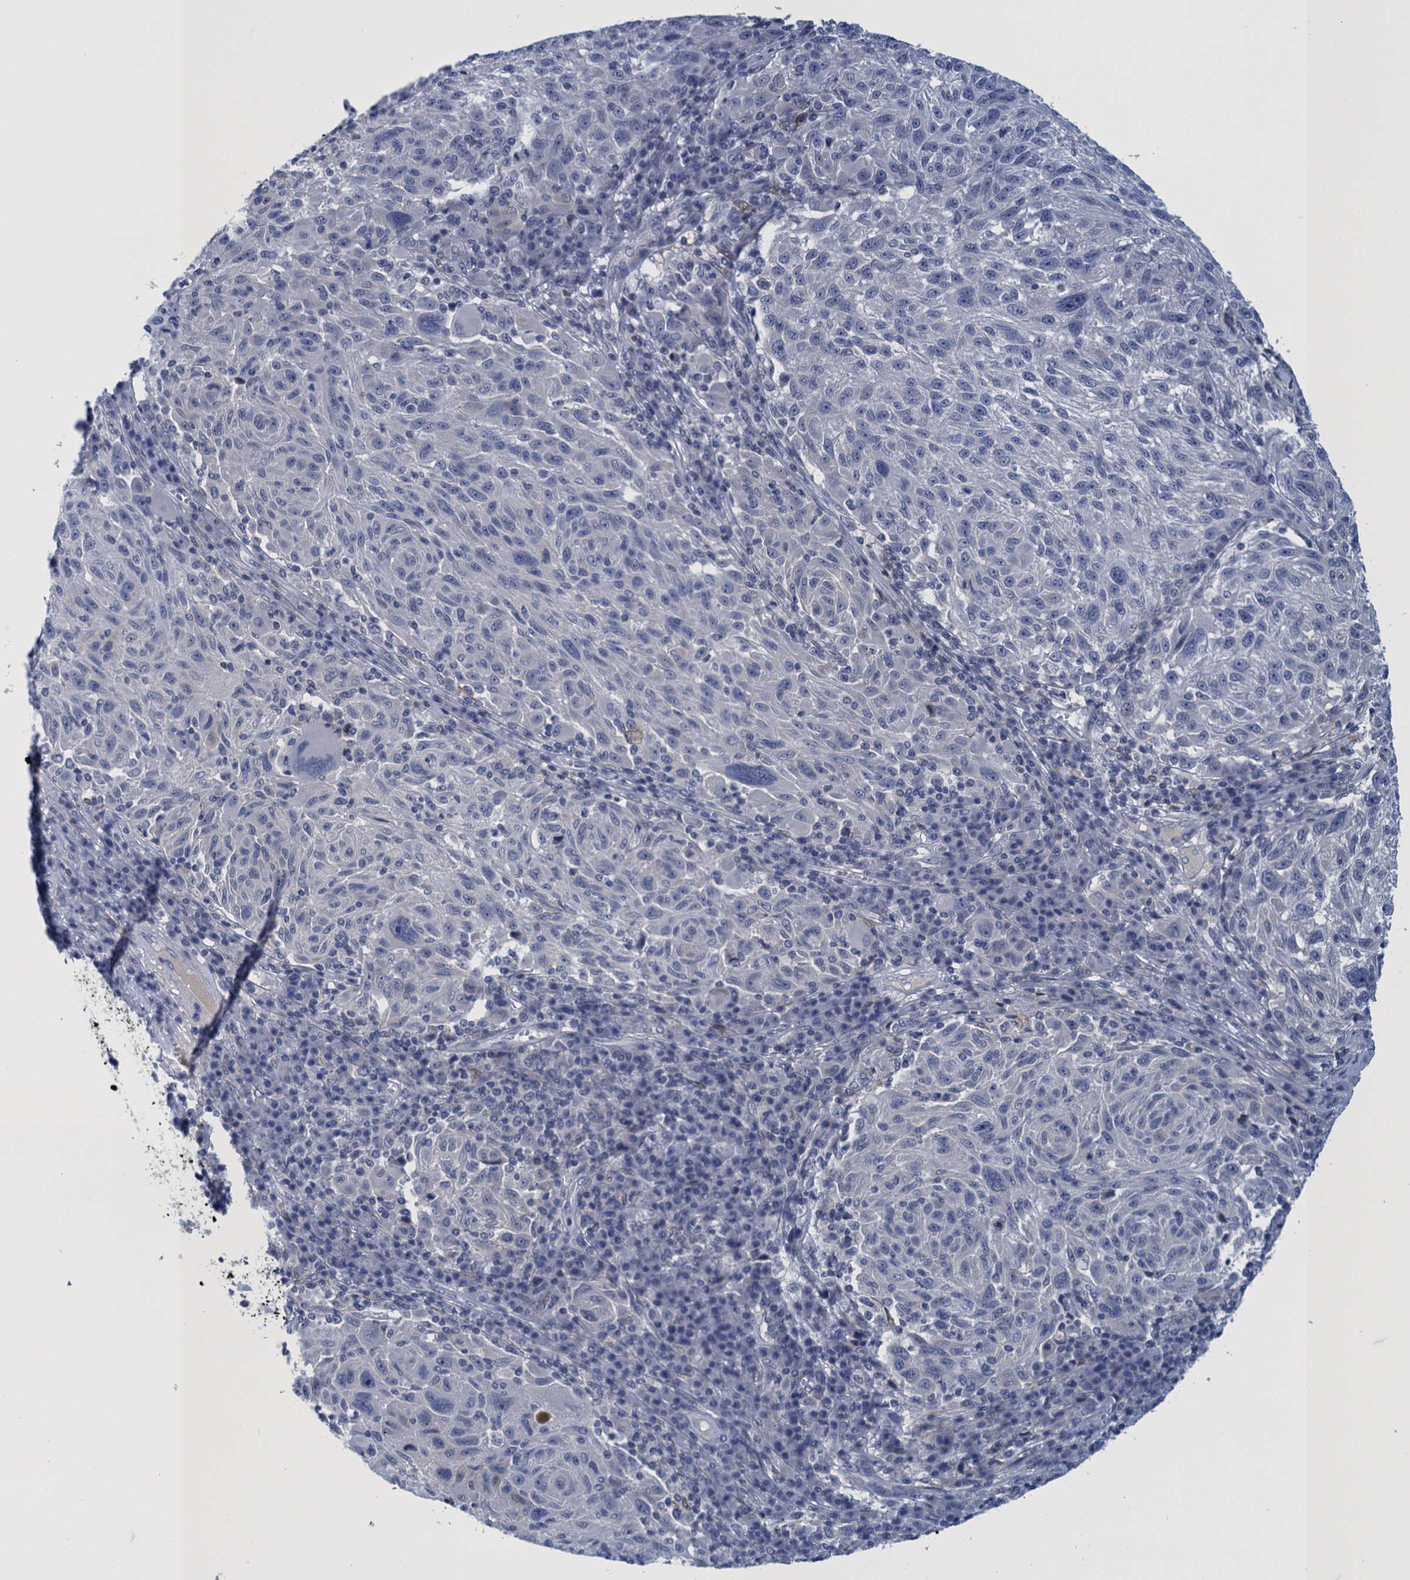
{"staining": {"intensity": "negative", "quantity": "none", "location": "none"}, "tissue": "melanoma", "cell_type": "Tumor cells", "image_type": "cancer", "snomed": [{"axis": "morphology", "description": "Malignant melanoma, NOS"}, {"axis": "topography", "description": "Skin"}], "caption": "This is an immunohistochemistry (IHC) image of human melanoma. There is no staining in tumor cells.", "gene": "SCEL", "patient": {"sex": "male", "age": 53}}